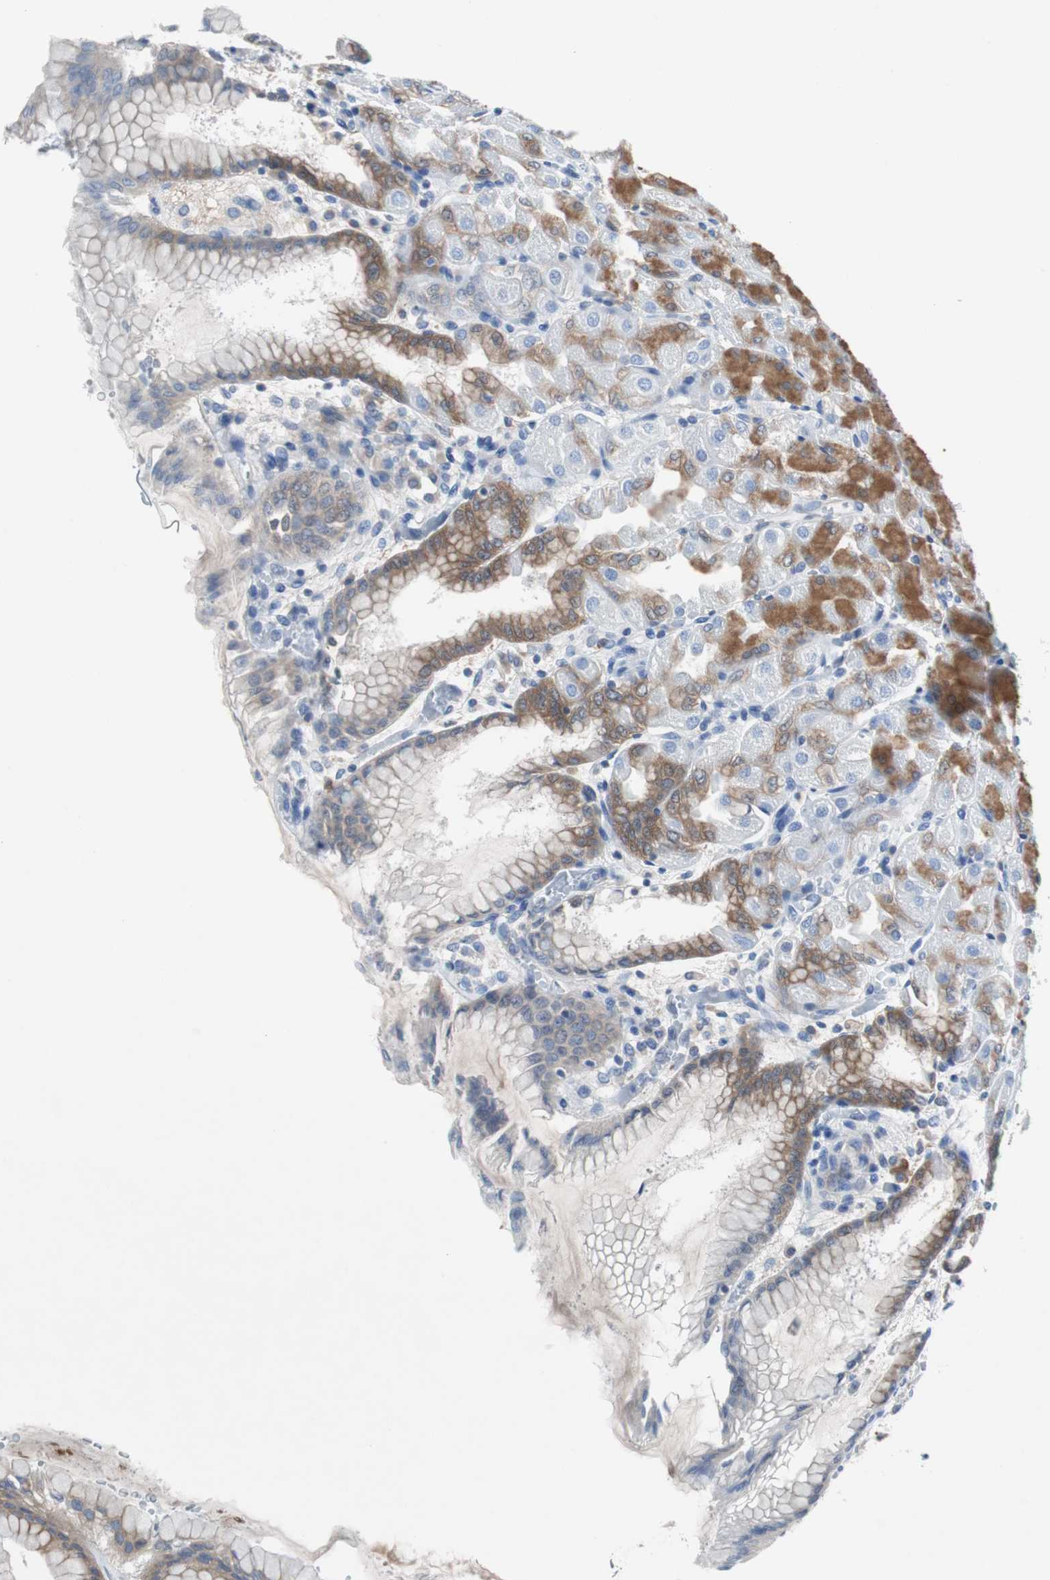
{"staining": {"intensity": "moderate", "quantity": ">75%", "location": "cytoplasmic/membranous"}, "tissue": "stomach", "cell_type": "Glandular cells", "image_type": "normal", "snomed": [{"axis": "morphology", "description": "Normal tissue, NOS"}, {"axis": "topography", "description": "Stomach, upper"}], "caption": "Immunohistochemical staining of benign human stomach reveals >75% levels of moderate cytoplasmic/membranous protein positivity in approximately >75% of glandular cells. The staining was performed using DAB to visualize the protein expression in brown, while the nuclei were stained in blue with hematoxylin (Magnification: 20x).", "gene": "EEF2K", "patient": {"sex": "female", "age": 56}}